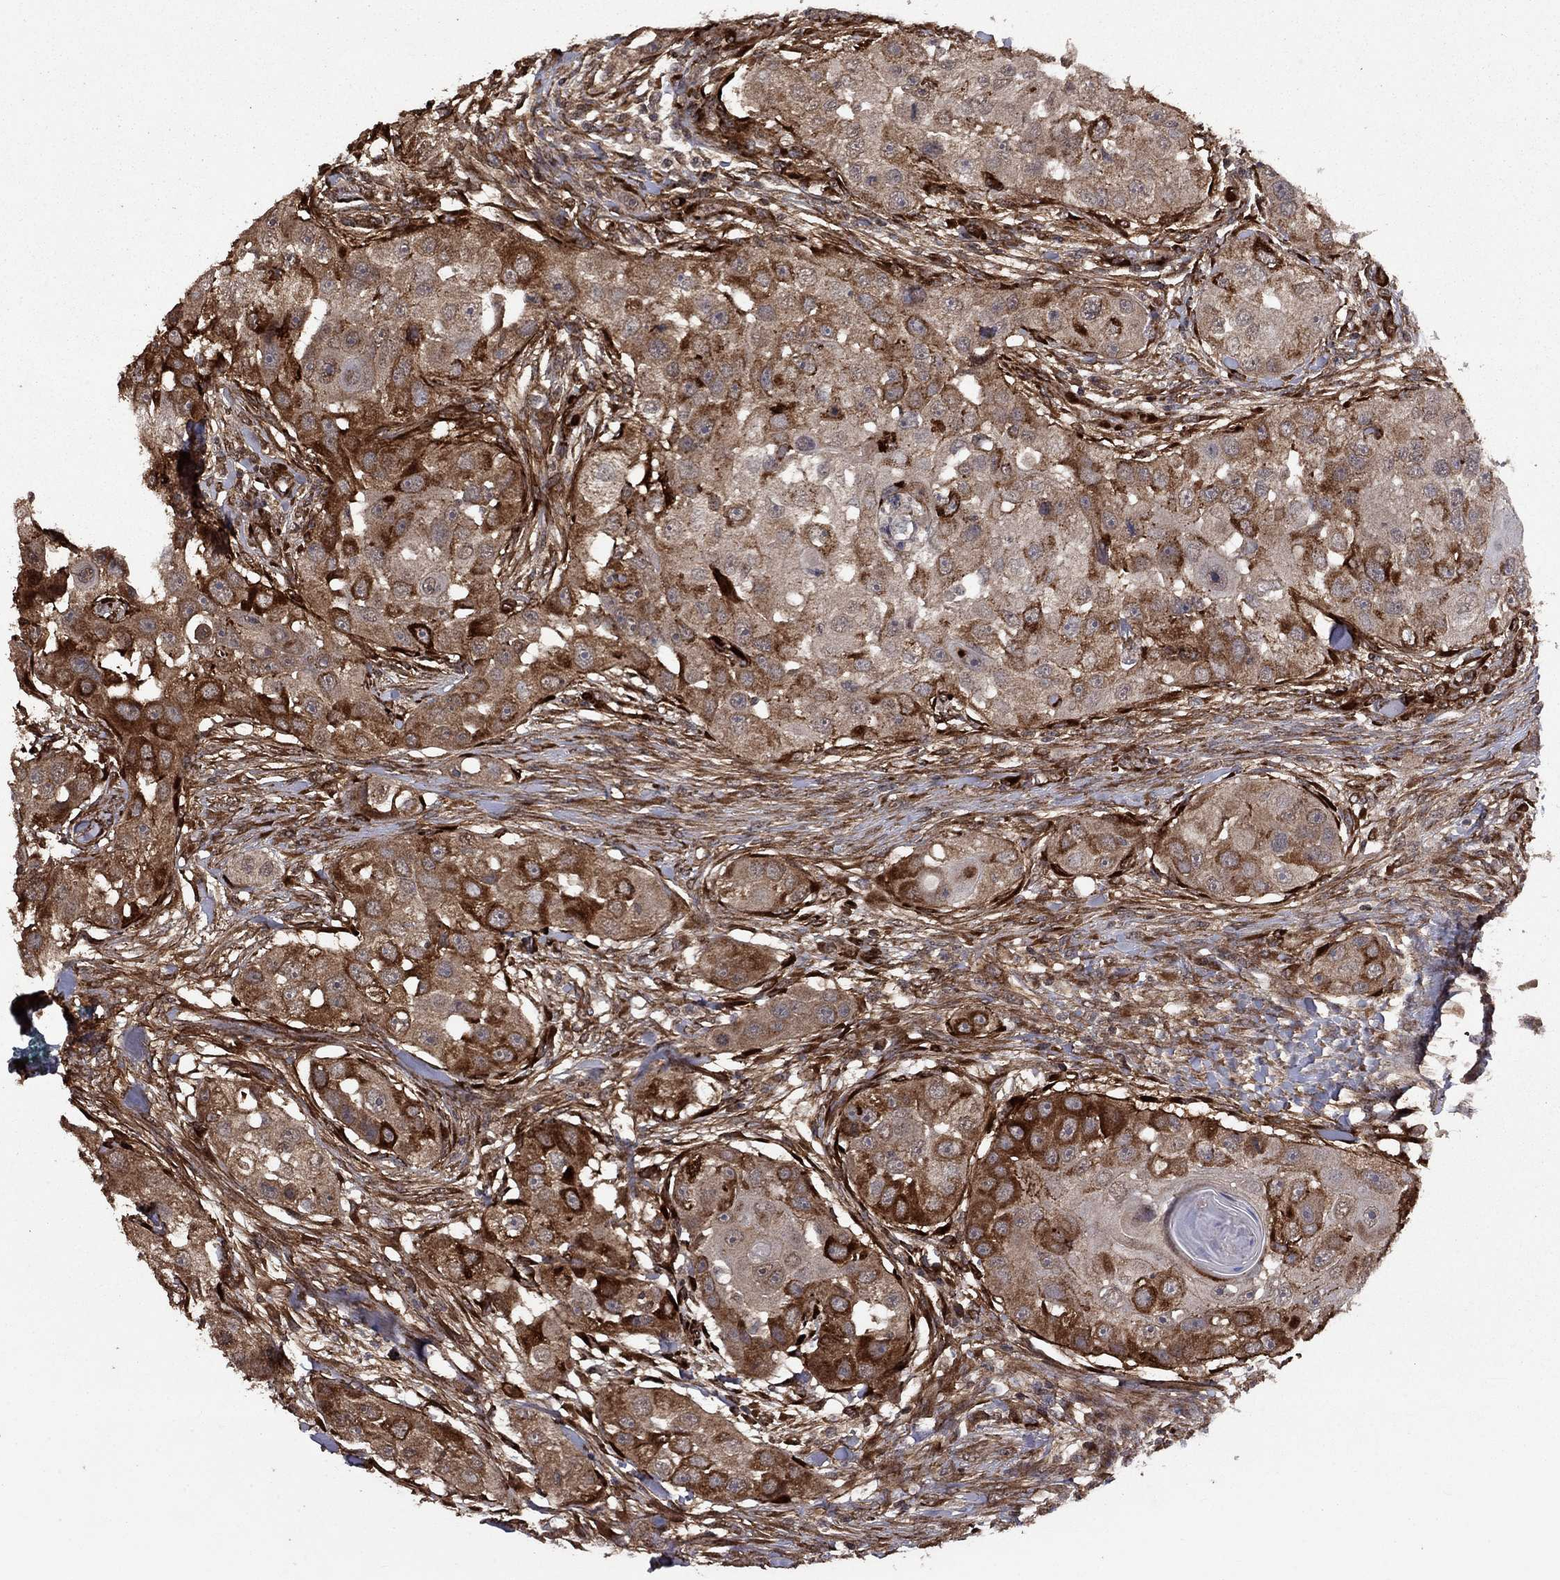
{"staining": {"intensity": "strong", "quantity": "25%-75%", "location": "cytoplasmic/membranous"}, "tissue": "head and neck cancer", "cell_type": "Tumor cells", "image_type": "cancer", "snomed": [{"axis": "morphology", "description": "Squamous cell carcinoma, NOS"}, {"axis": "topography", "description": "Head-Neck"}], "caption": "Strong cytoplasmic/membranous positivity is identified in approximately 25%-75% of tumor cells in head and neck cancer (squamous cell carcinoma).", "gene": "COL18A1", "patient": {"sex": "male", "age": 51}}